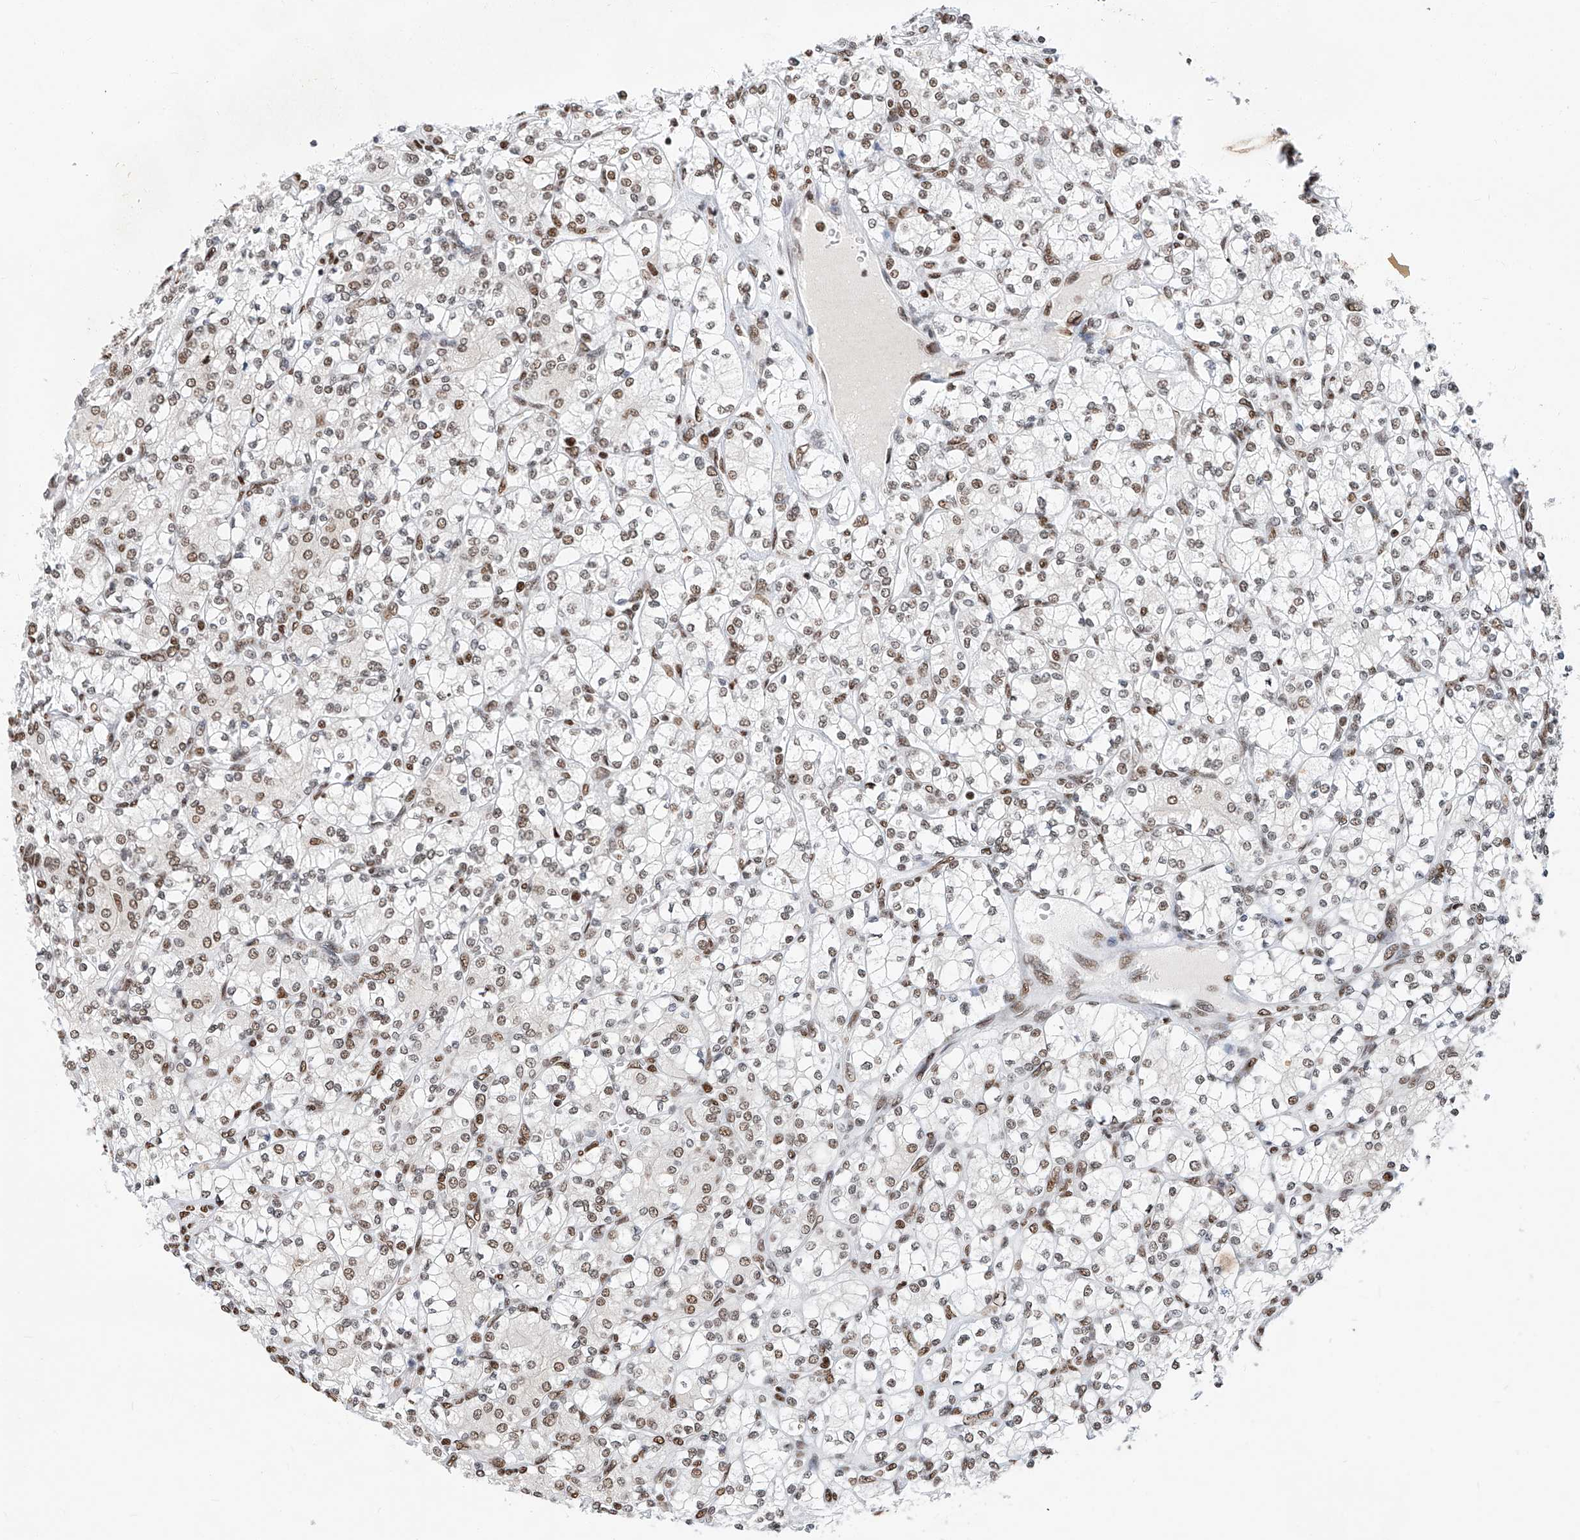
{"staining": {"intensity": "moderate", "quantity": ">75%", "location": "nuclear"}, "tissue": "renal cancer", "cell_type": "Tumor cells", "image_type": "cancer", "snomed": [{"axis": "morphology", "description": "Adenocarcinoma, NOS"}, {"axis": "topography", "description": "Kidney"}], "caption": "Immunohistochemical staining of human renal adenocarcinoma shows medium levels of moderate nuclear protein expression in approximately >75% of tumor cells.", "gene": "SRSF6", "patient": {"sex": "male", "age": 77}}